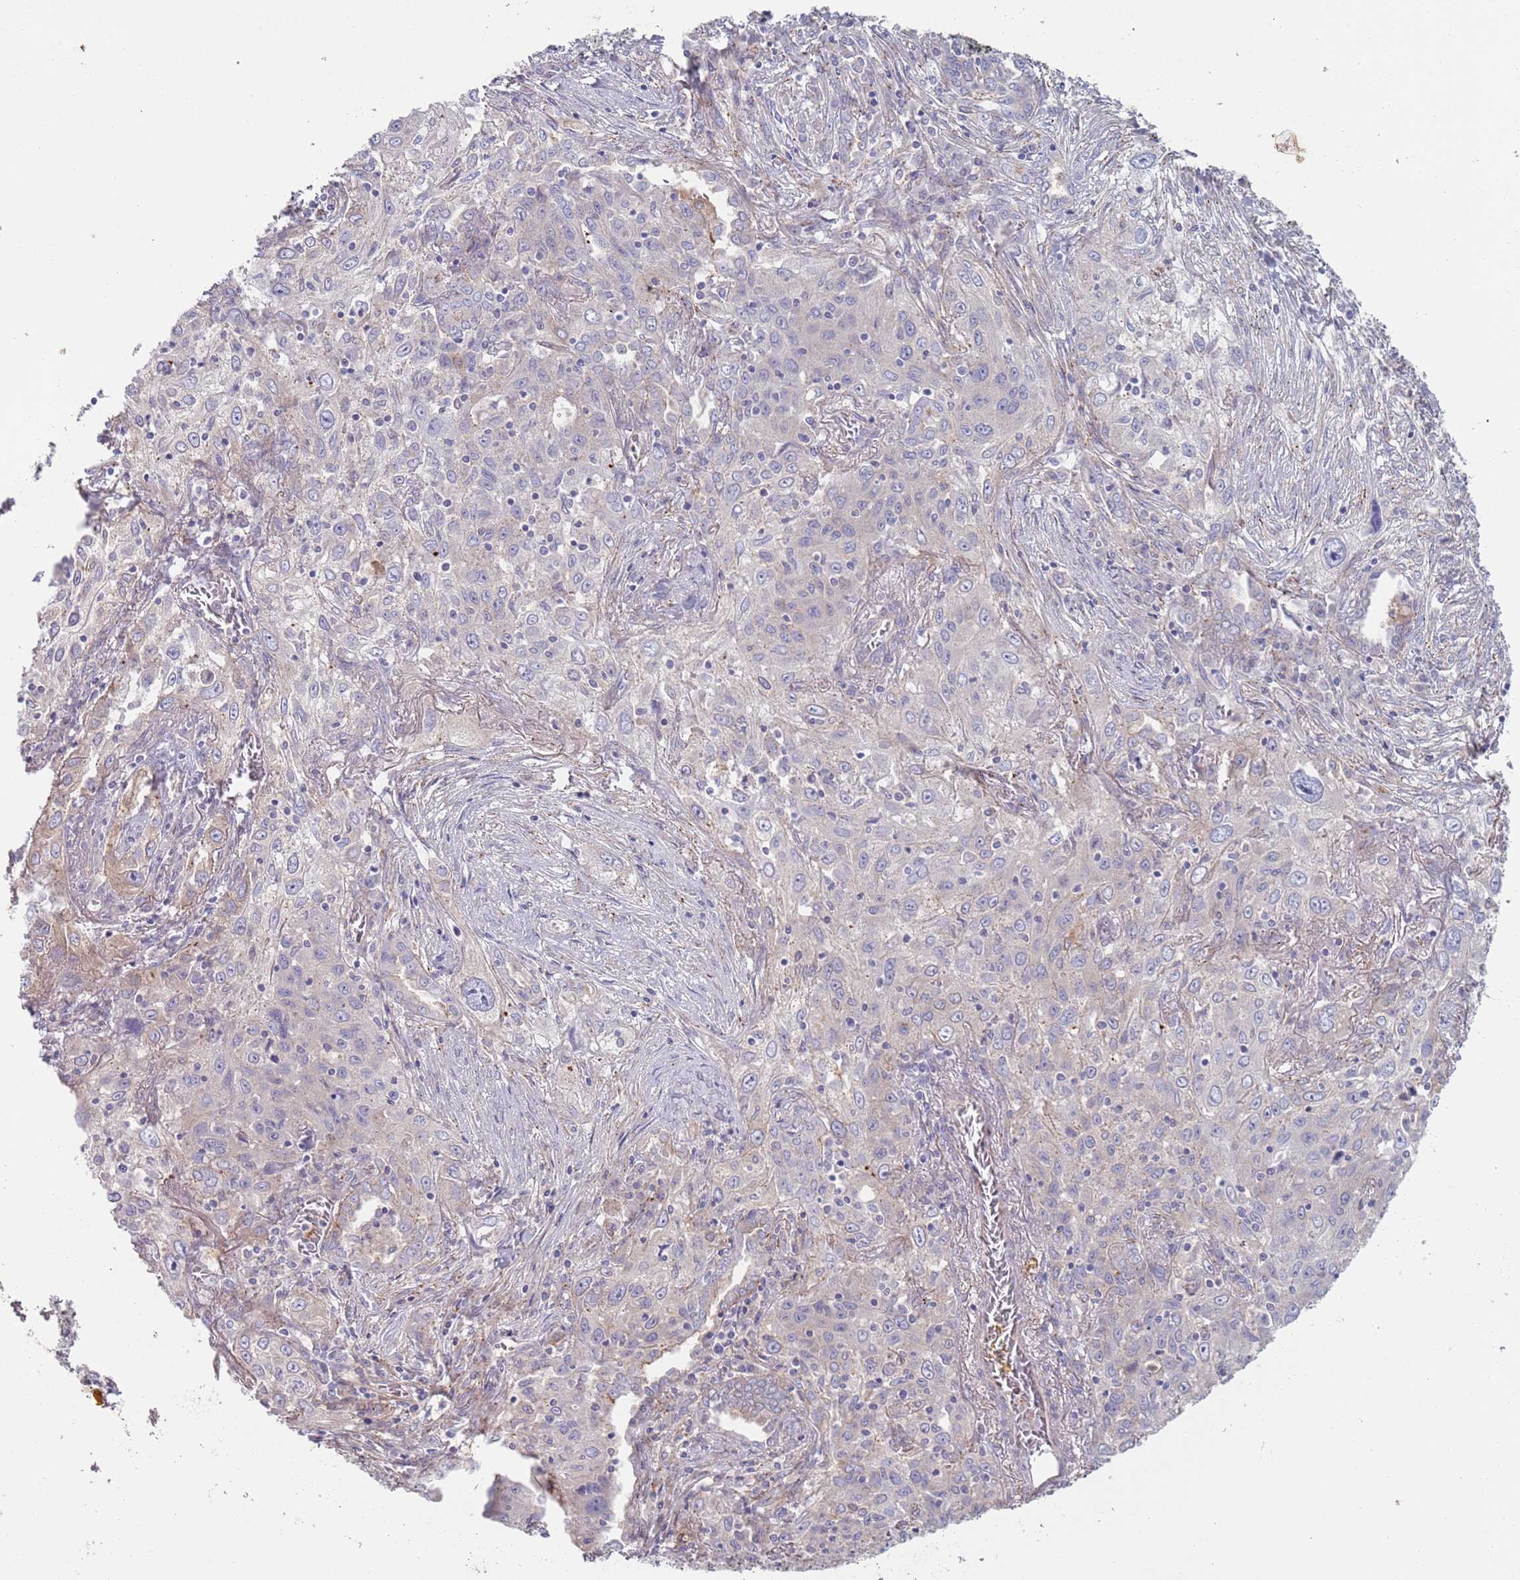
{"staining": {"intensity": "negative", "quantity": "none", "location": "none"}, "tissue": "lung cancer", "cell_type": "Tumor cells", "image_type": "cancer", "snomed": [{"axis": "morphology", "description": "Squamous cell carcinoma, NOS"}, {"axis": "topography", "description": "Lung"}], "caption": "Immunohistochemical staining of lung squamous cell carcinoma reveals no significant staining in tumor cells.", "gene": "APPL2", "patient": {"sex": "female", "age": 69}}